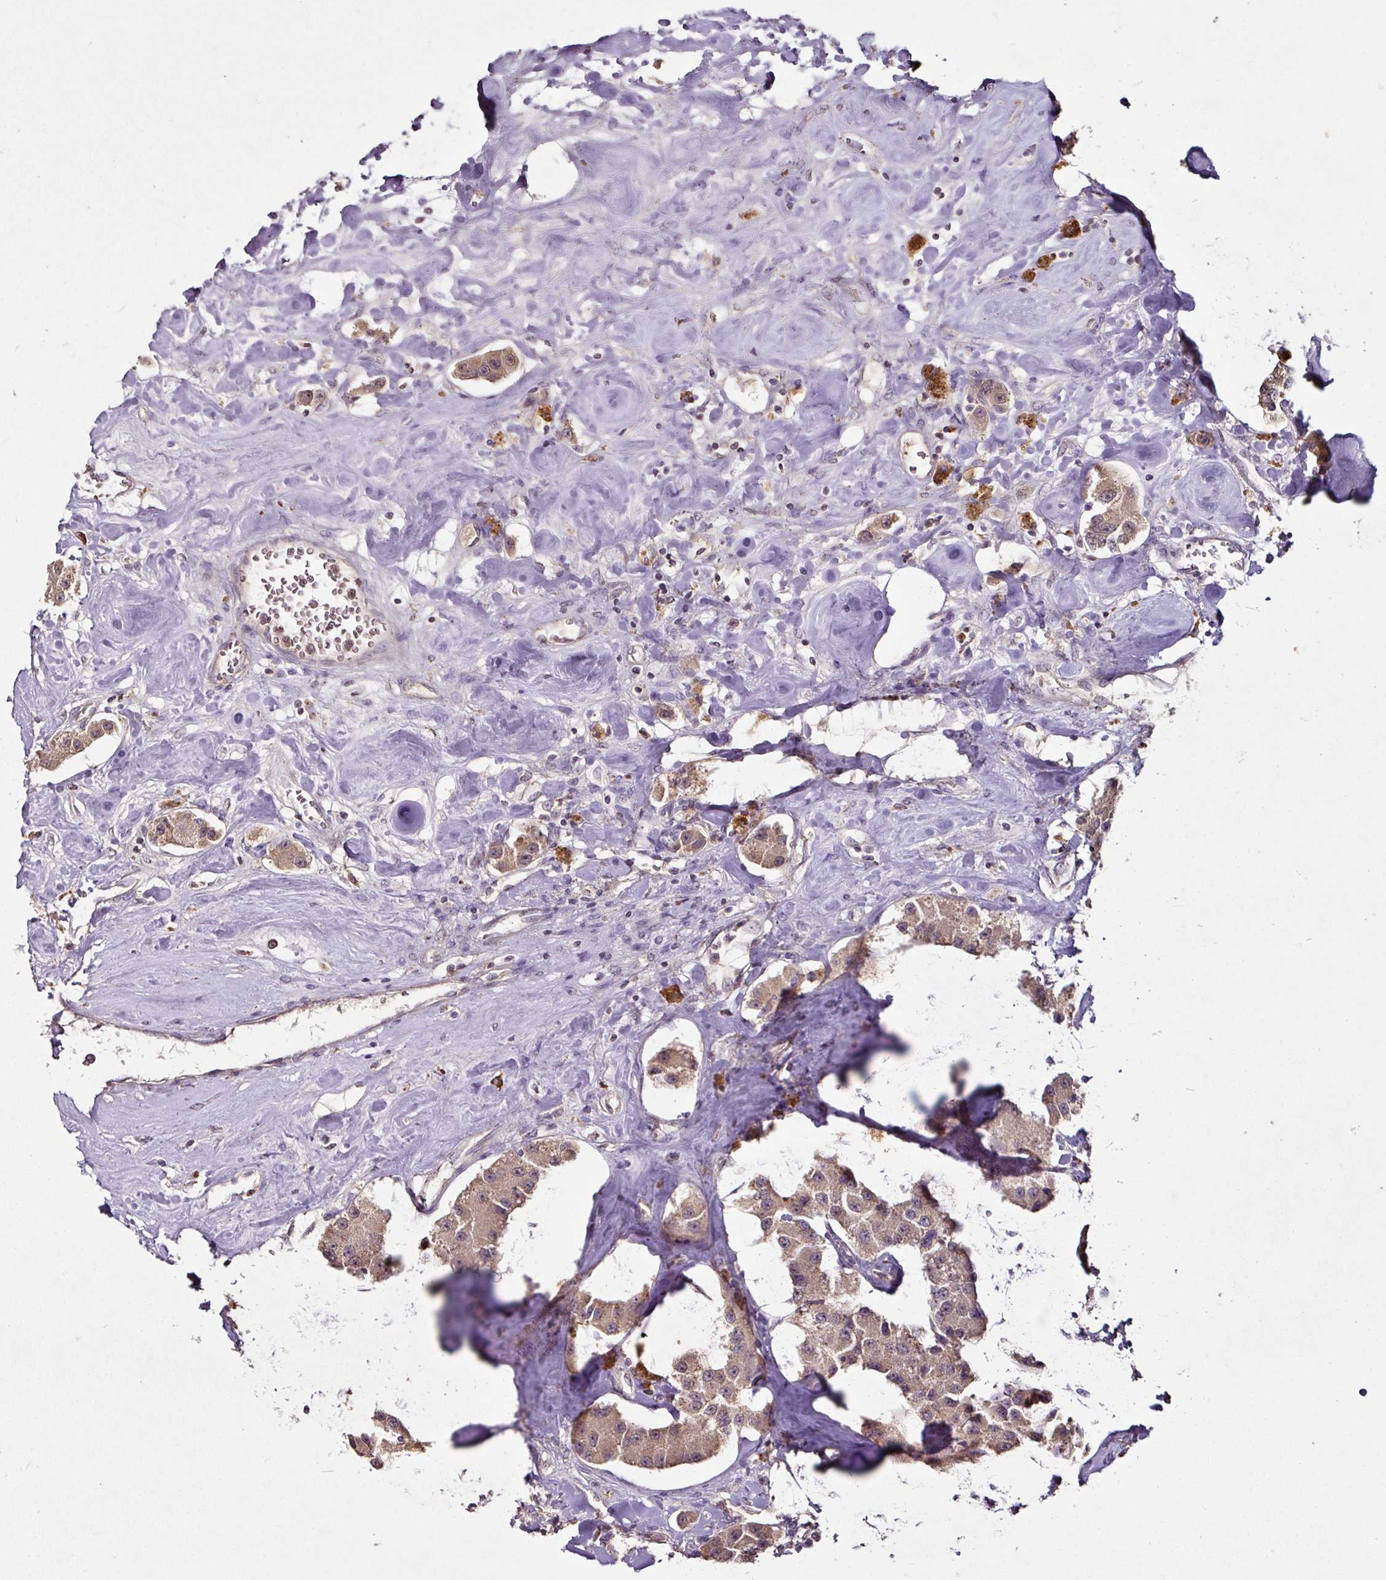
{"staining": {"intensity": "moderate", "quantity": ">75%", "location": "cytoplasmic/membranous"}, "tissue": "carcinoid", "cell_type": "Tumor cells", "image_type": "cancer", "snomed": [{"axis": "morphology", "description": "Carcinoid, malignant, NOS"}, {"axis": "topography", "description": "Pancreas"}], "caption": "A brown stain labels moderate cytoplasmic/membranous expression of a protein in carcinoid tumor cells.", "gene": "RPL38", "patient": {"sex": "male", "age": 41}}